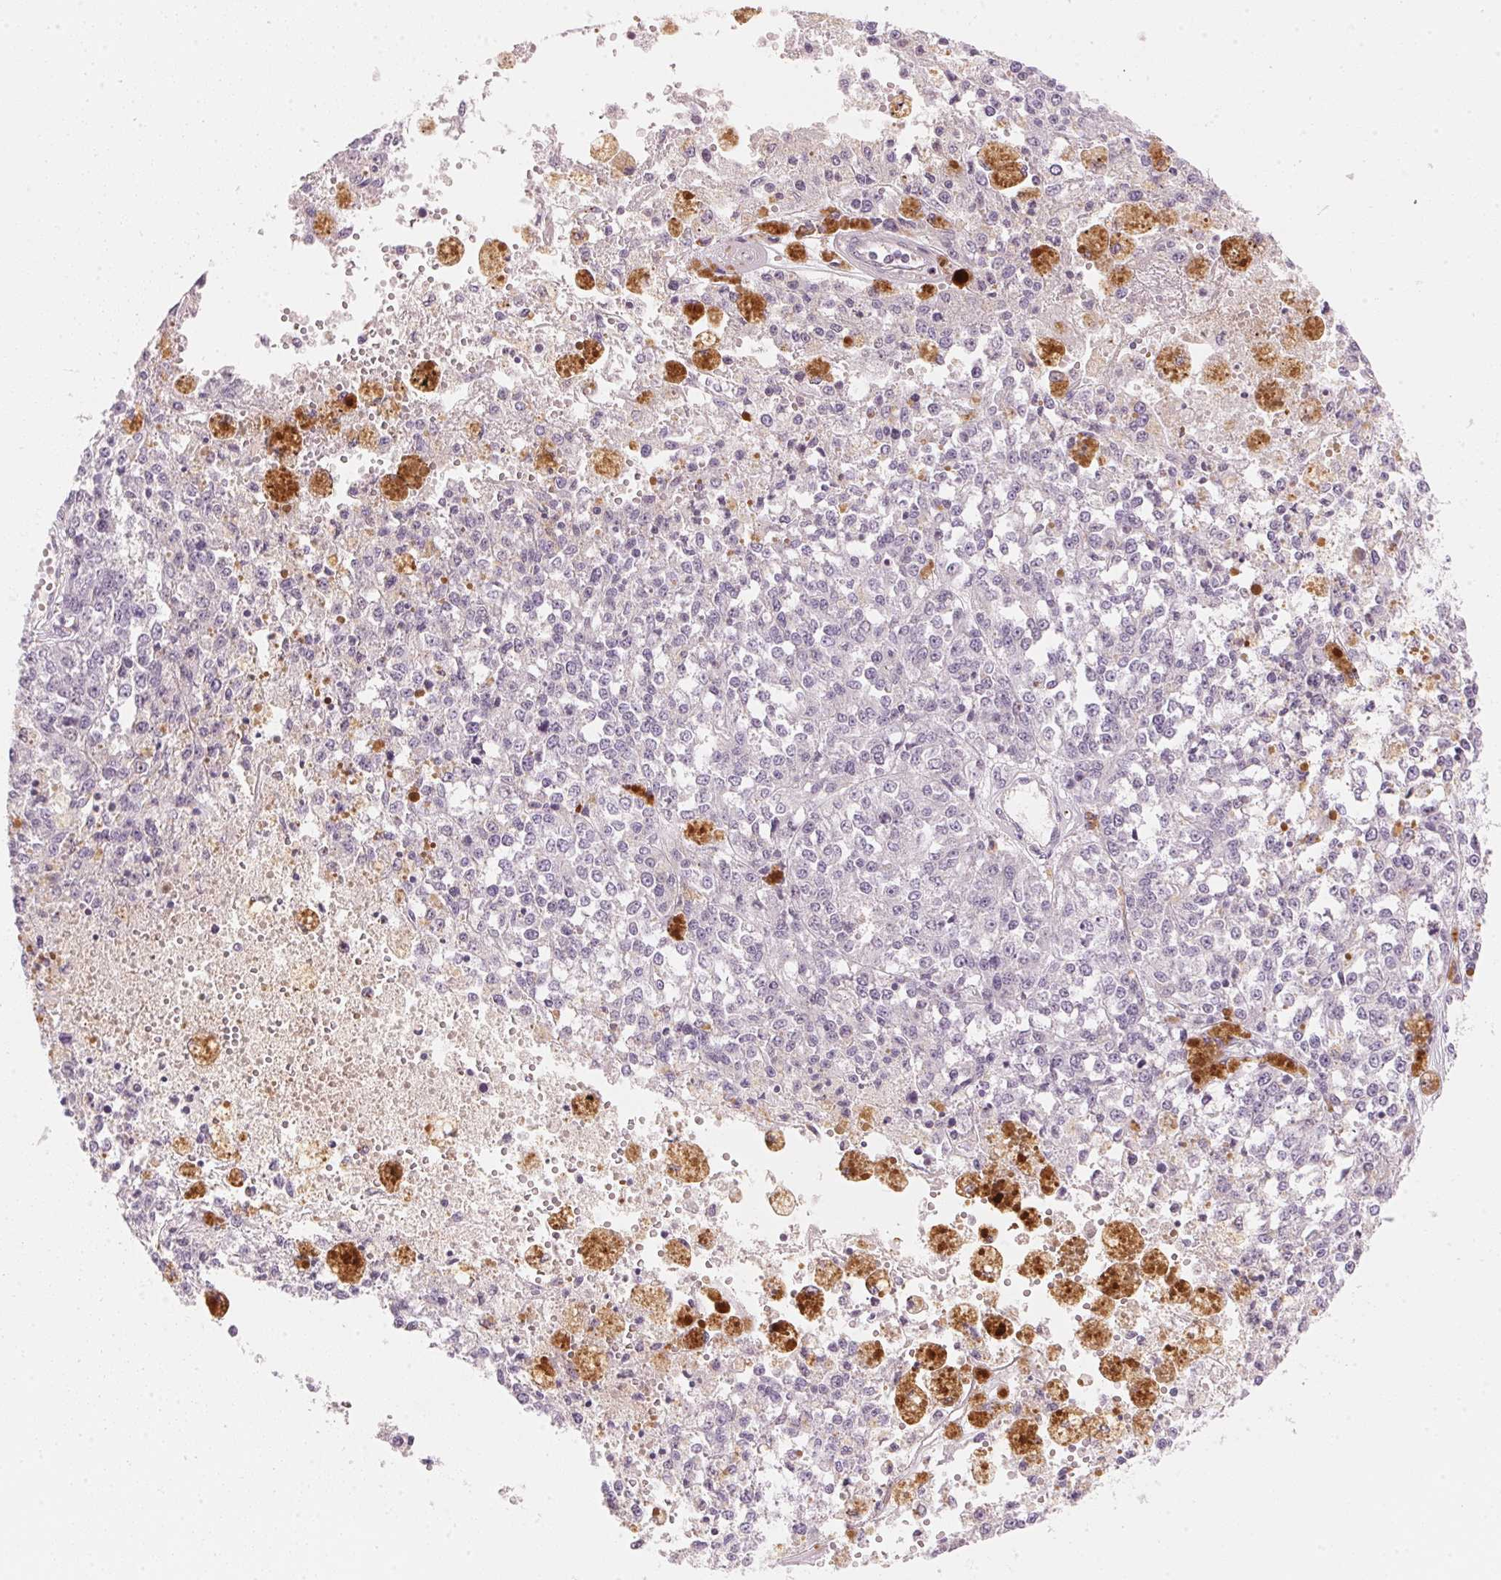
{"staining": {"intensity": "negative", "quantity": "none", "location": "none"}, "tissue": "melanoma", "cell_type": "Tumor cells", "image_type": "cancer", "snomed": [{"axis": "morphology", "description": "Malignant melanoma, Metastatic site"}, {"axis": "topography", "description": "Lymph node"}], "caption": "Immunohistochemistry micrograph of neoplastic tissue: malignant melanoma (metastatic site) stained with DAB (3,3'-diaminobenzidine) exhibits no significant protein staining in tumor cells.", "gene": "HOXB13", "patient": {"sex": "female", "age": 64}}